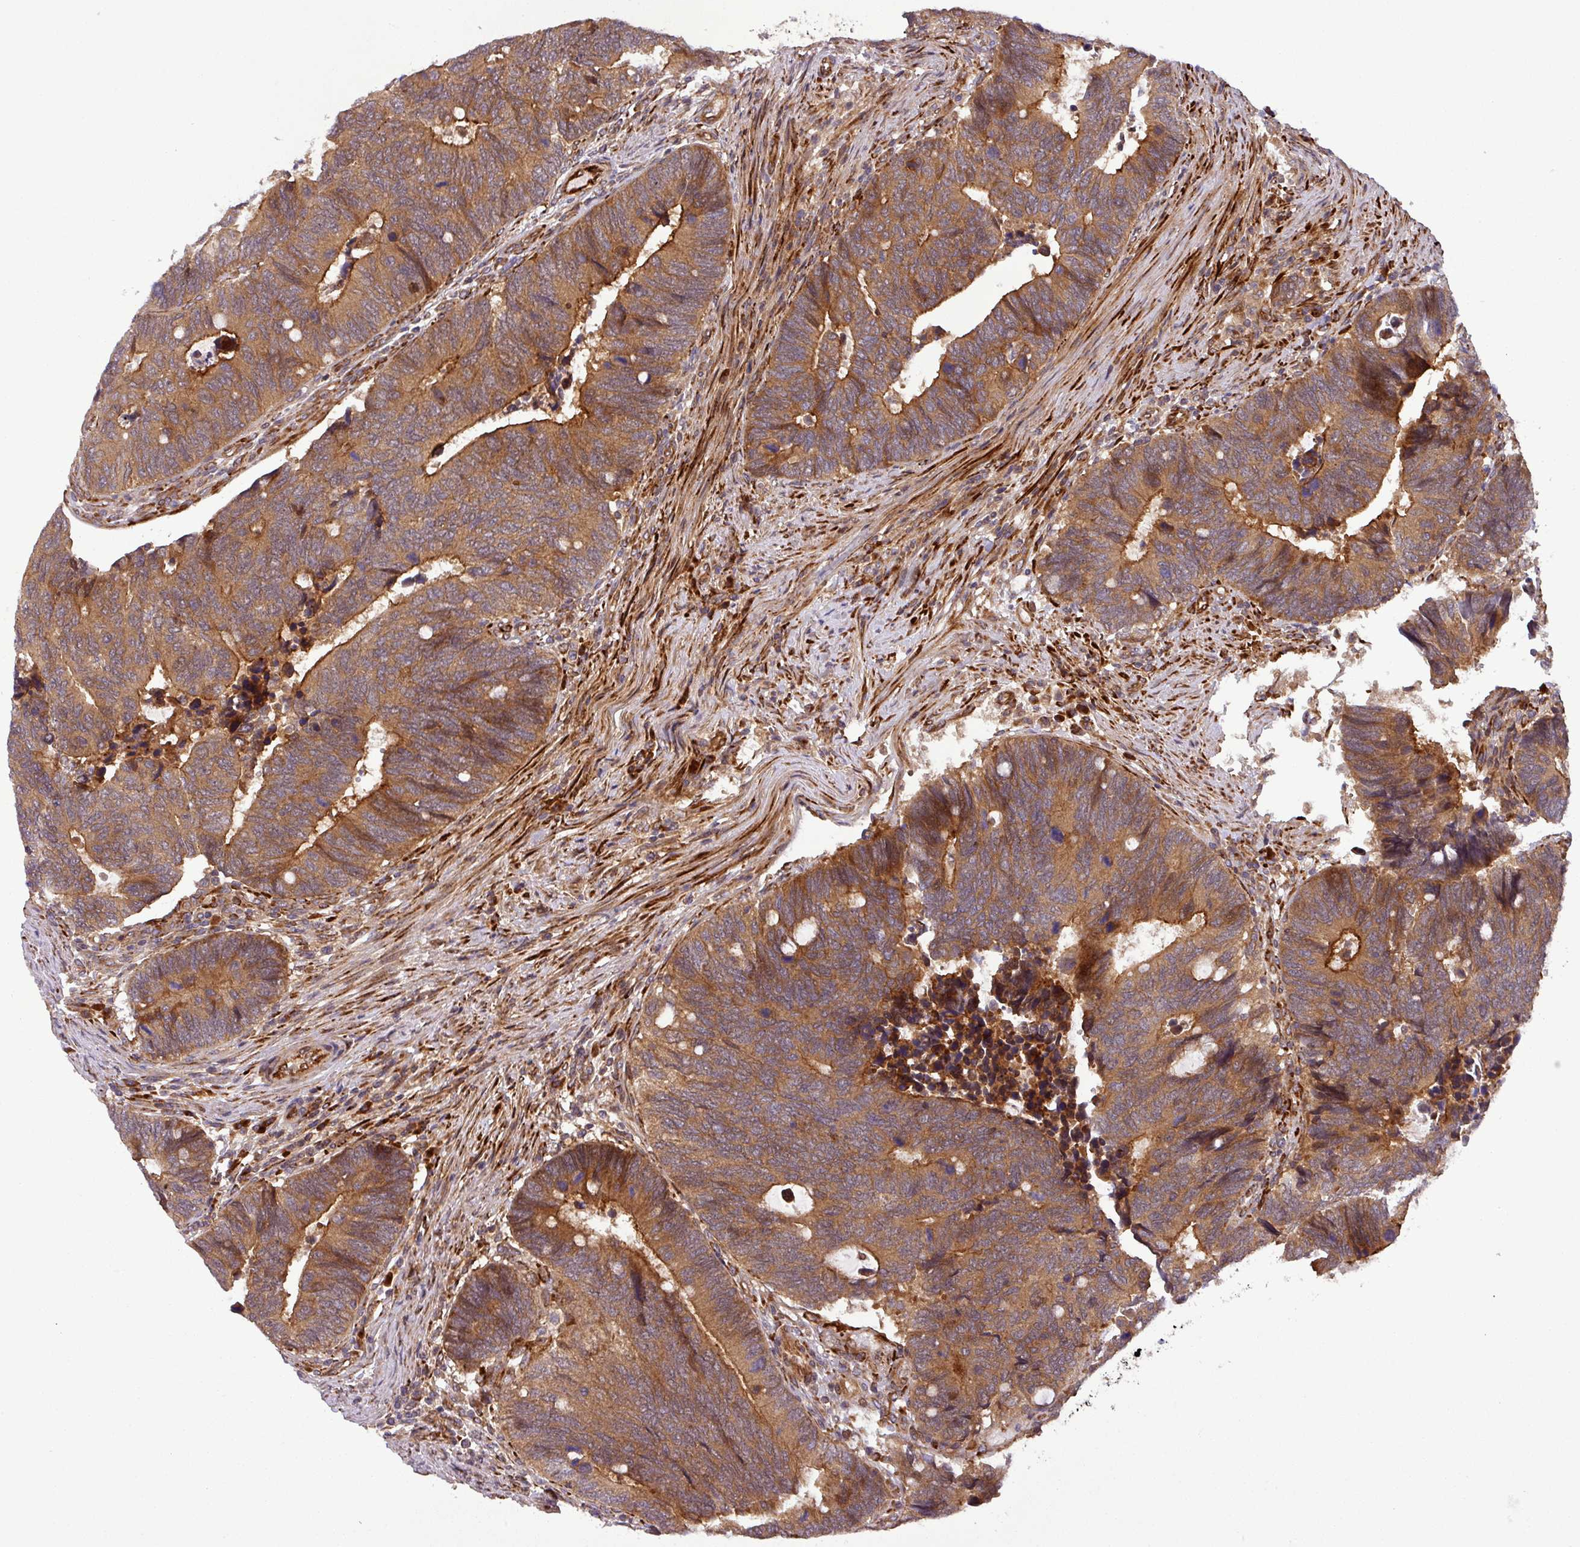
{"staining": {"intensity": "strong", "quantity": ">75%", "location": "cytoplasmic/membranous"}, "tissue": "colorectal cancer", "cell_type": "Tumor cells", "image_type": "cancer", "snomed": [{"axis": "morphology", "description": "Adenocarcinoma, NOS"}, {"axis": "topography", "description": "Colon"}], "caption": "Immunohistochemistry (IHC) histopathology image of human adenocarcinoma (colorectal) stained for a protein (brown), which shows high levels of strong cytoplasmic/membranous expression in approximately >75% of tumor cells.", "gene": "ART1", "patient": {"sex": "male", "age": 87}}